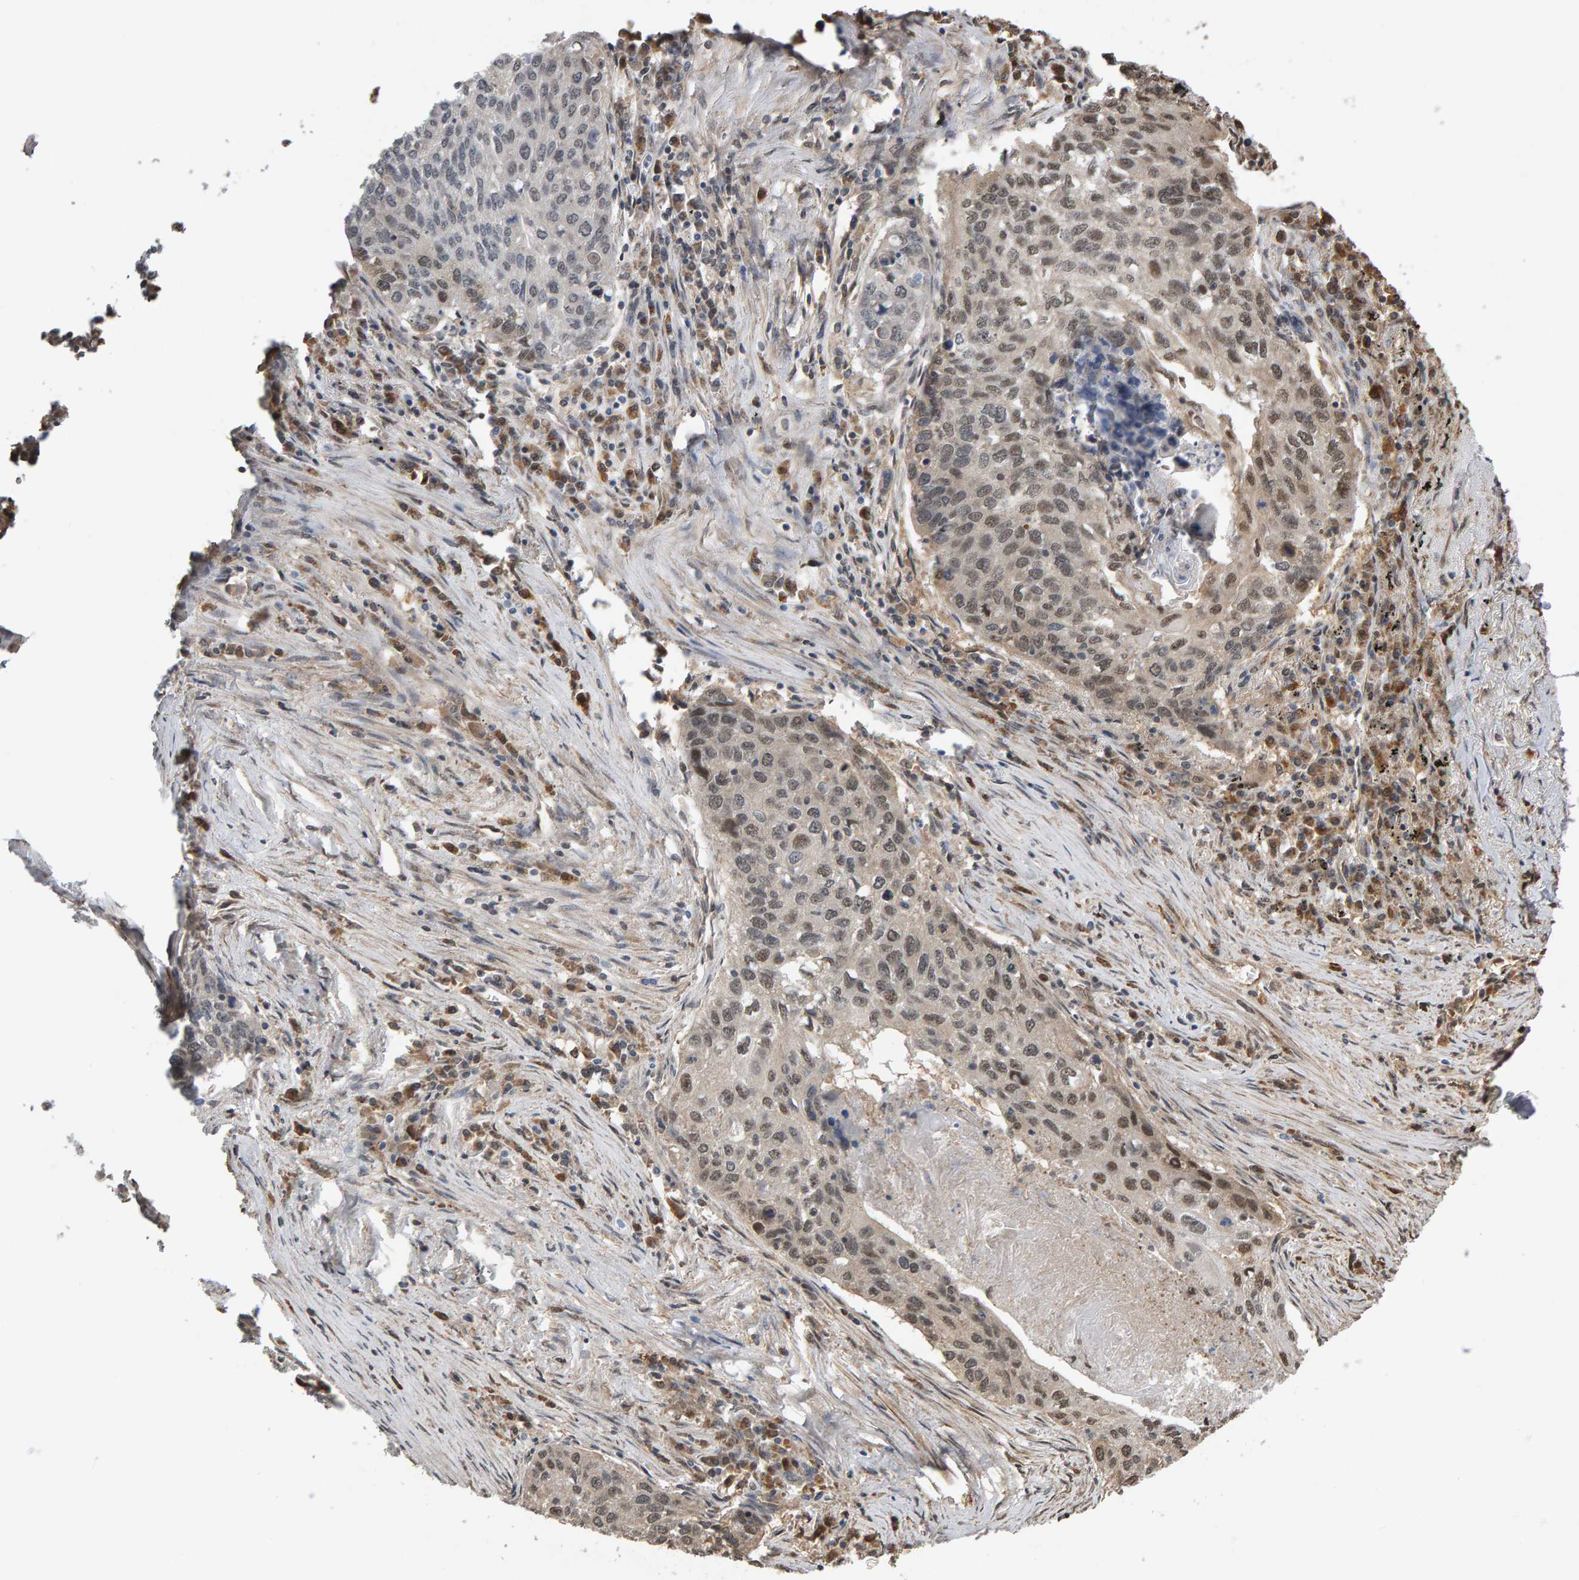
{"staining": {"intensity": "weak", "quantity": "25%-75%", "location": "nuclear"}, "tissue": "lung cancer", "cell_type": "Tumor cells", "image_type": "cancer", "snomed": [{"axis": "morphology", "description": "Squamous cell carcinoma, NOS"}, {"axis": "topography", "description": "Lung"}], "caption": "Lung cancer was stained to show a protein in brown. There is low levels of weak nuclear expression in approximately 25%-75% of tumor cells.", "gene": "COASY", "patient": {"sex": "female", "age": 63}}